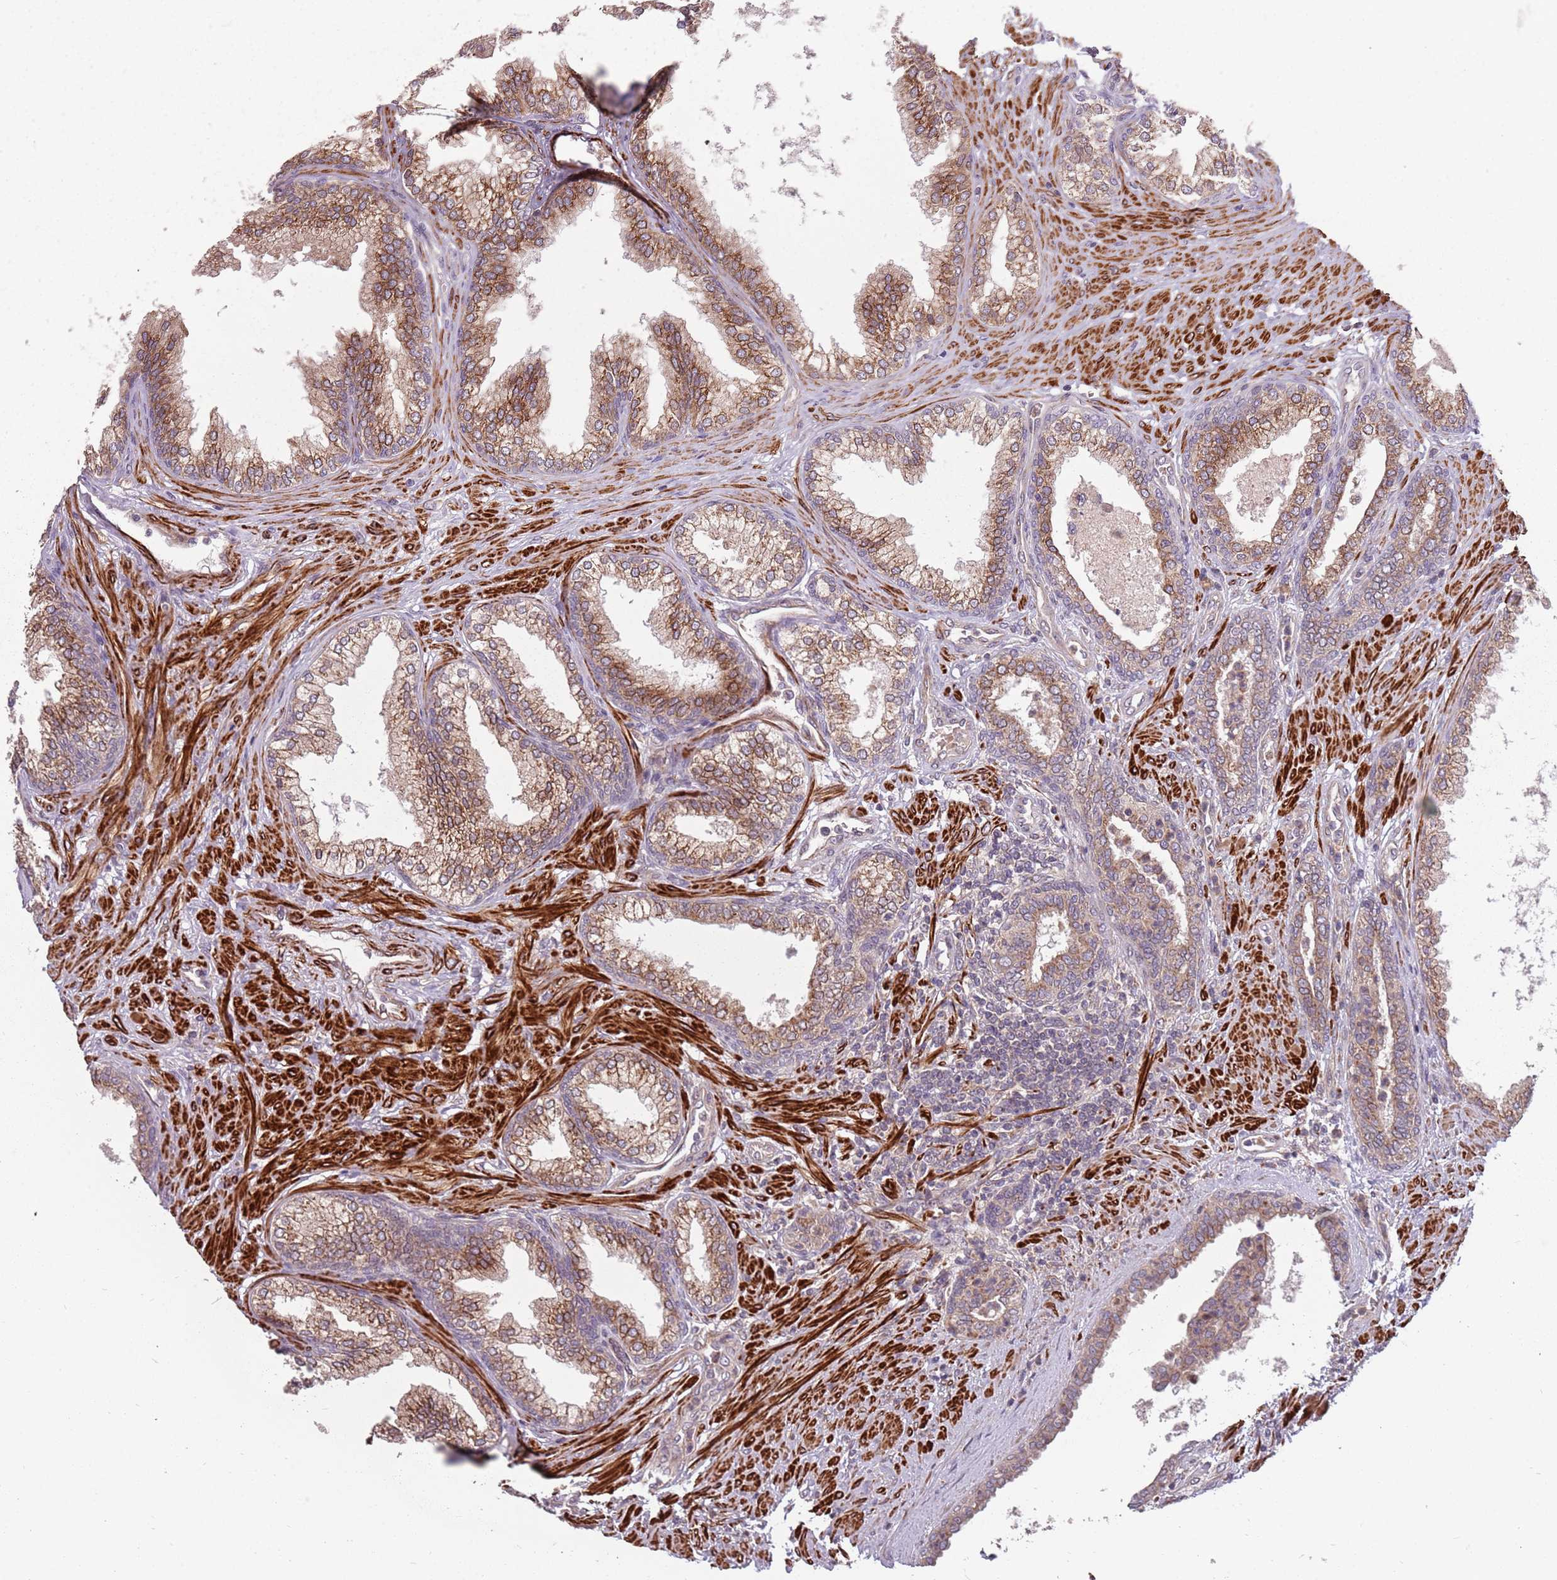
{"staining": {"intensity": "moderate", "quantity": ">75%", "location": "cytoplasmic/membranous"}, "tissue": "prostate", "cell_type": "Glandular cells", "image_type": "normal", "snomed": [{"axis": "morphology", "description": "Normal tissue, NOS"}, {"axis": "topography", "description": "Prostate"}], "caption": "Glandular cells display moderate cytoplasmic/membranous expression in approximately >75% of cells in normal prostate. Nuclei are stained in blue.", "gene": "PLD6", "patient": {"sex": "male", "age": 76}}